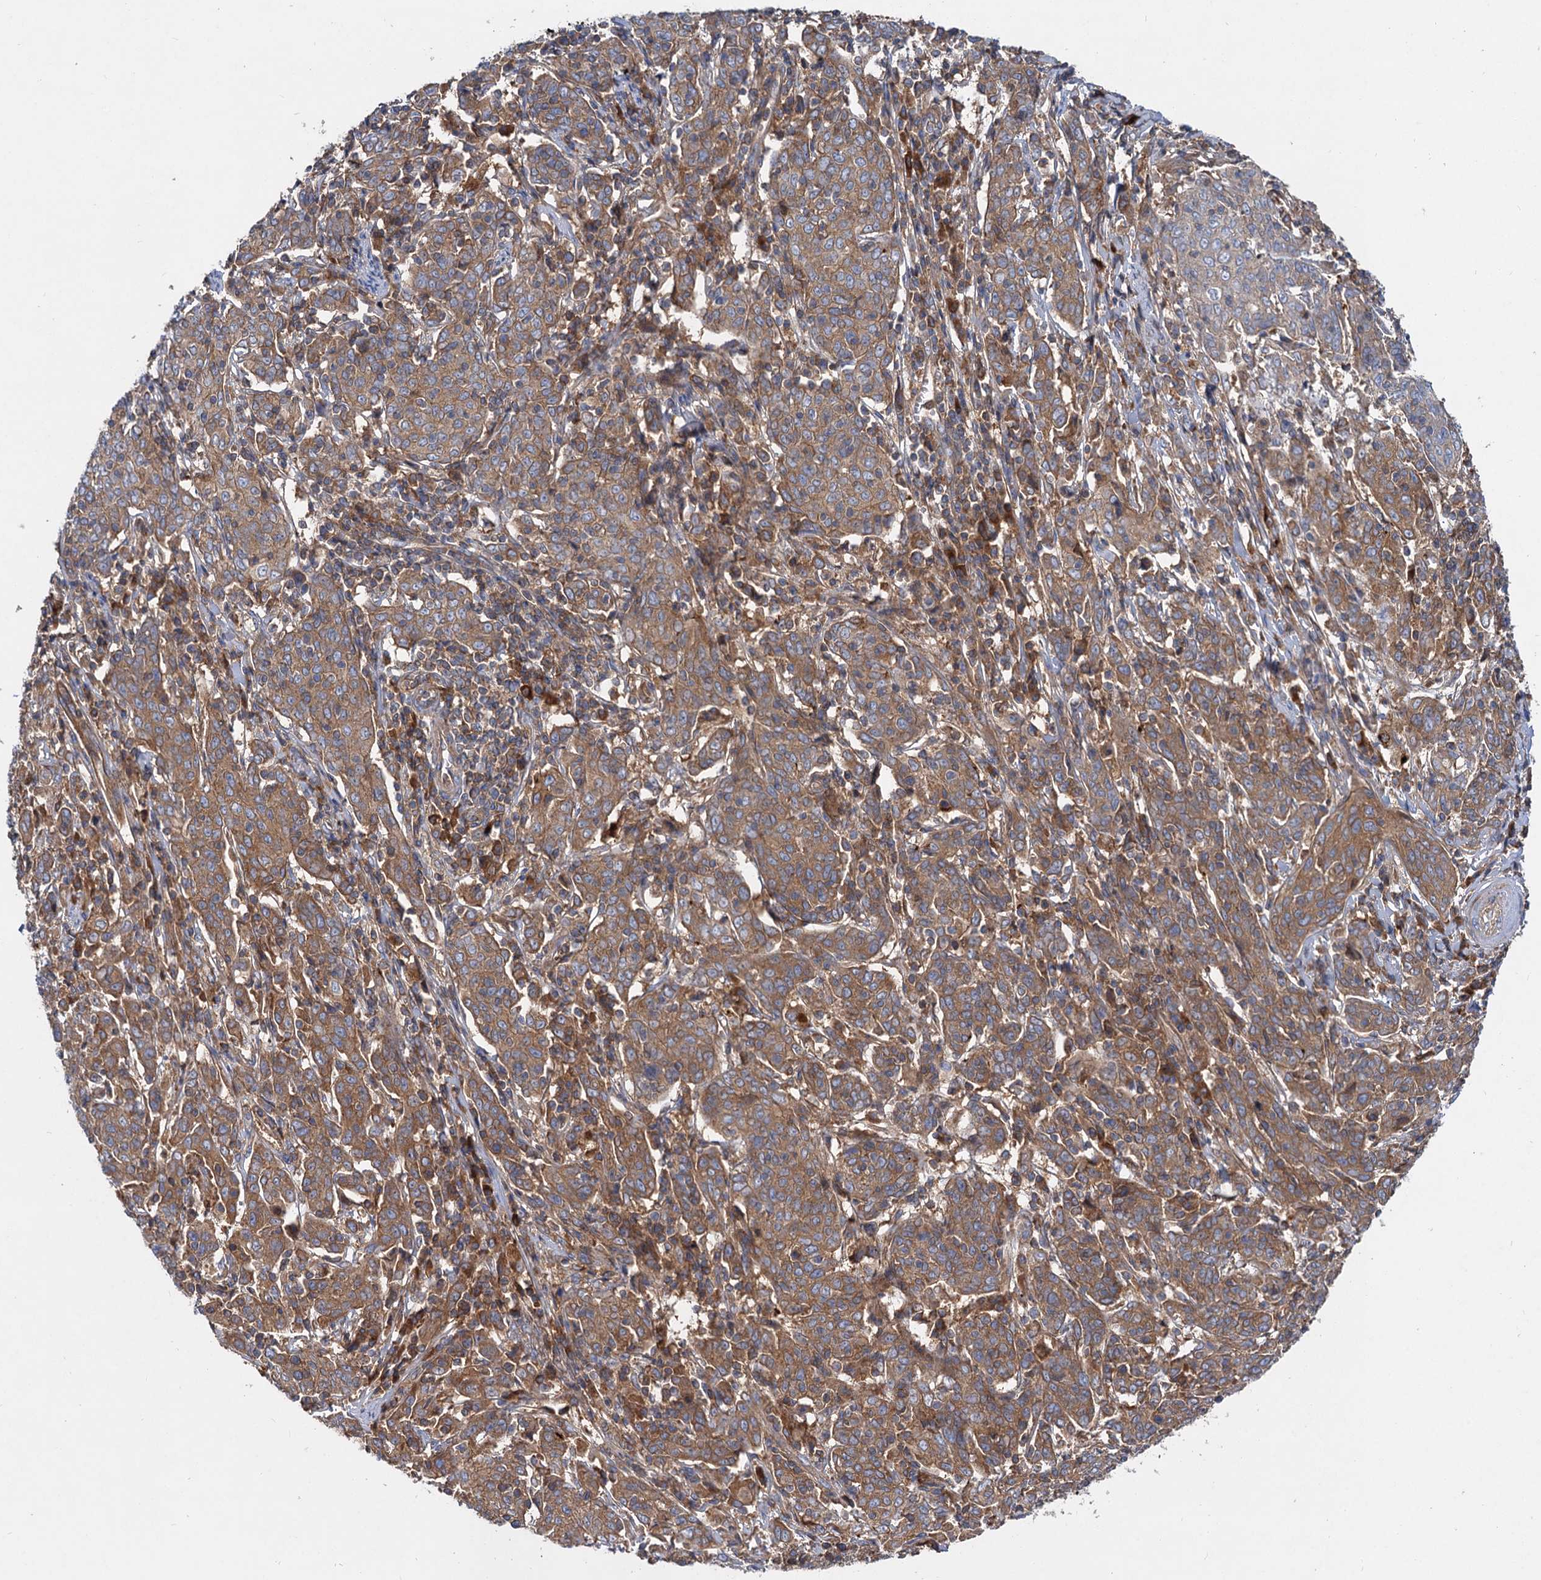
{"staining": {"intensity": "moderate", "quantity": ">75%", "location": "cytoplasmic/membranous"}, "tissue": "cervical cancer", "cell_type": "Tumor cells", "image_type": "cancer", "snomed": [{"axis": "morphology", "description": "Squamous cell carcinoma, NOS"}, {"axis": "topography", "description": "Cervix"}], "caption": "Tumor cells reveal medium levels of moderate cytoplasmic/membranous expression in about >75% of cells in cervical squamous cell carcinoma. (DAB IHC, brown staining for protein, blue staining for nuclei).", "gene": "ALKBH7", "patient": {"sex": "female", "age": 67}}